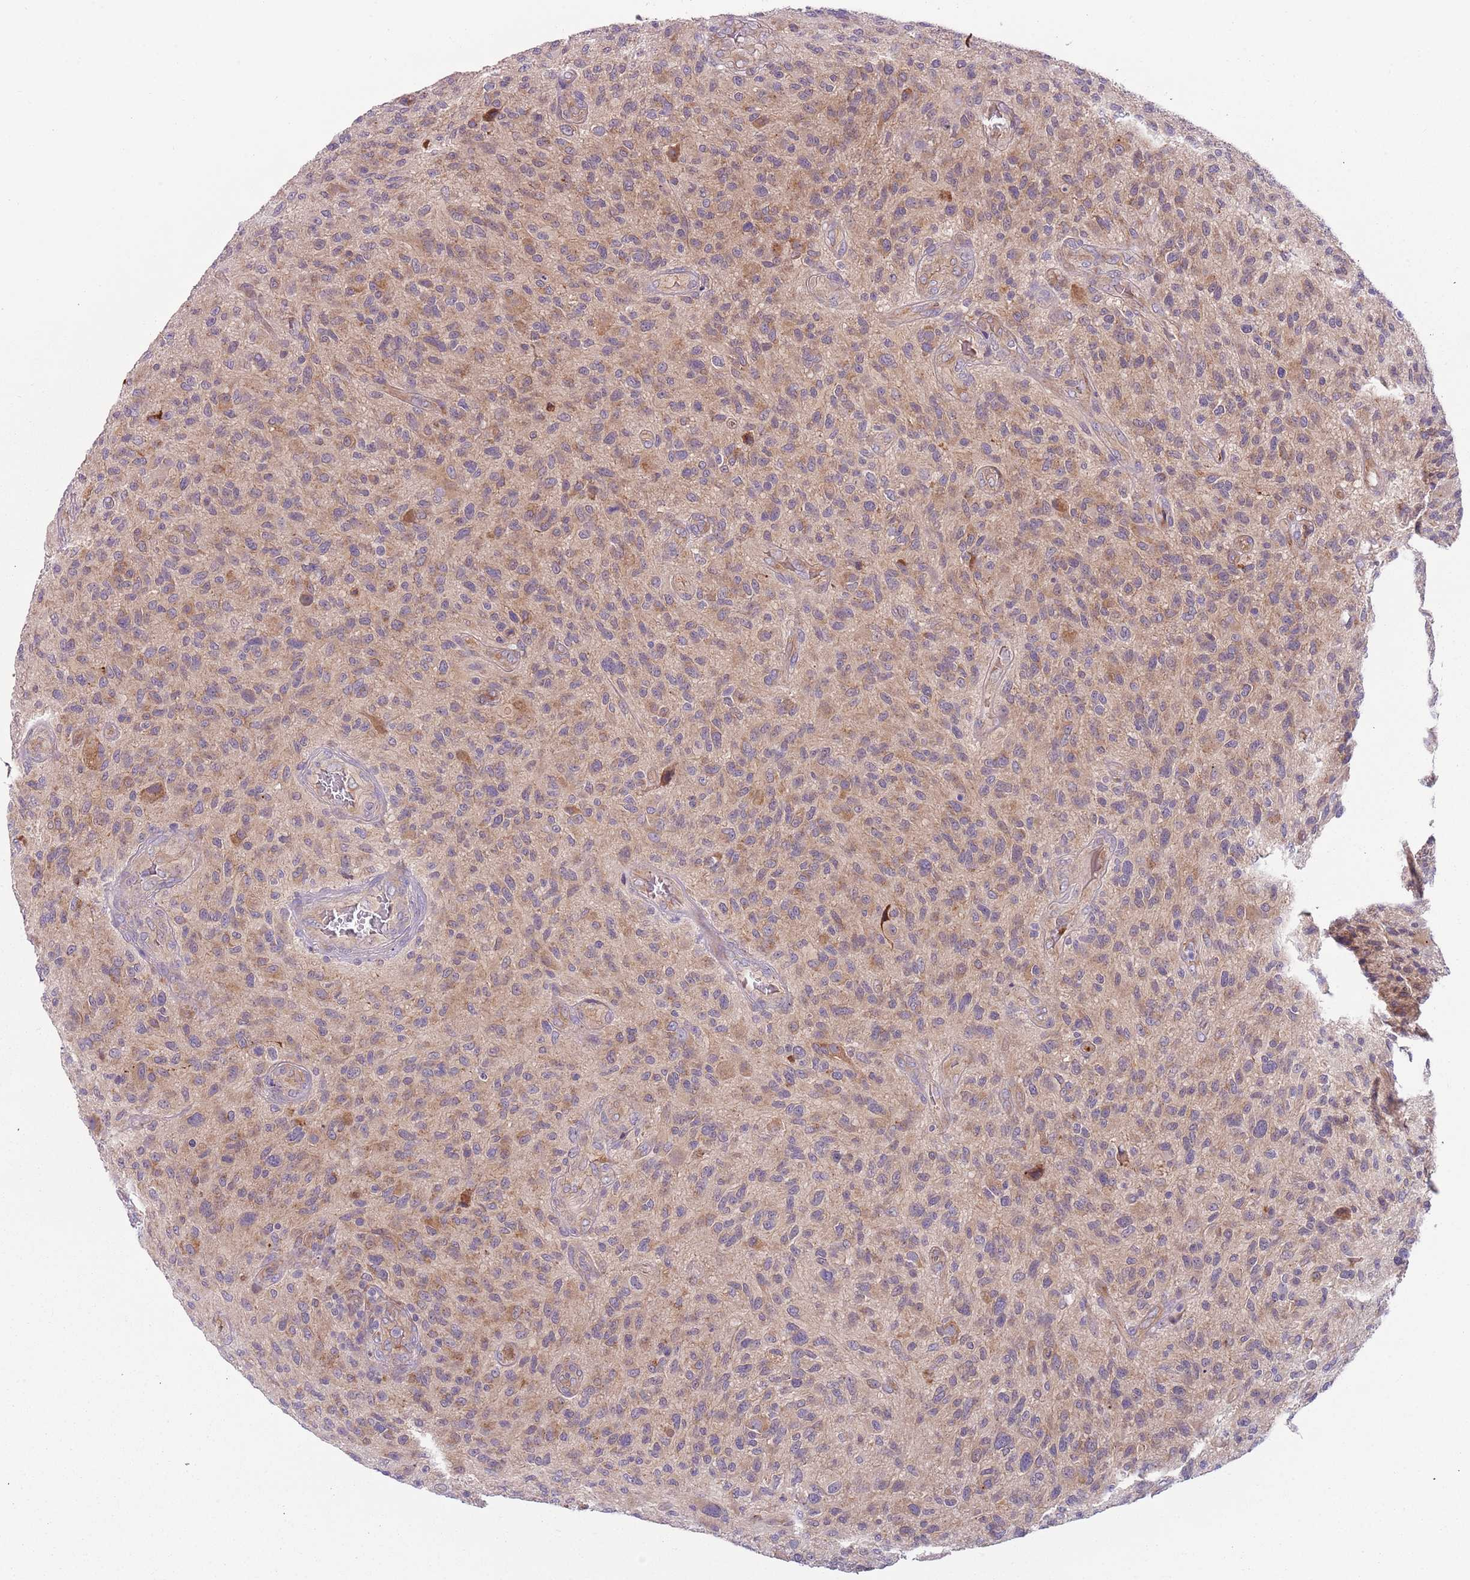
{"staining": {"intensity": "weak", "quantity": ">75%", "location": "cytoplasmic/membranous"}, "tissue": "glioma", "cell_type": "Tumor cells", "image_type": "cancer", "snomed": [{"axis": "morphology", "description": "Glioma, malignant, High grade"}, {"axis": "topography", "description": "Brain"}], "caption": "A brown stain labels weak cytoplasmic/membranous positivity of a protein in human high-grade glioma (malignant) tumor cells.", "gene": "VWCE", "patient": {"sex": "male", "age": 47}}